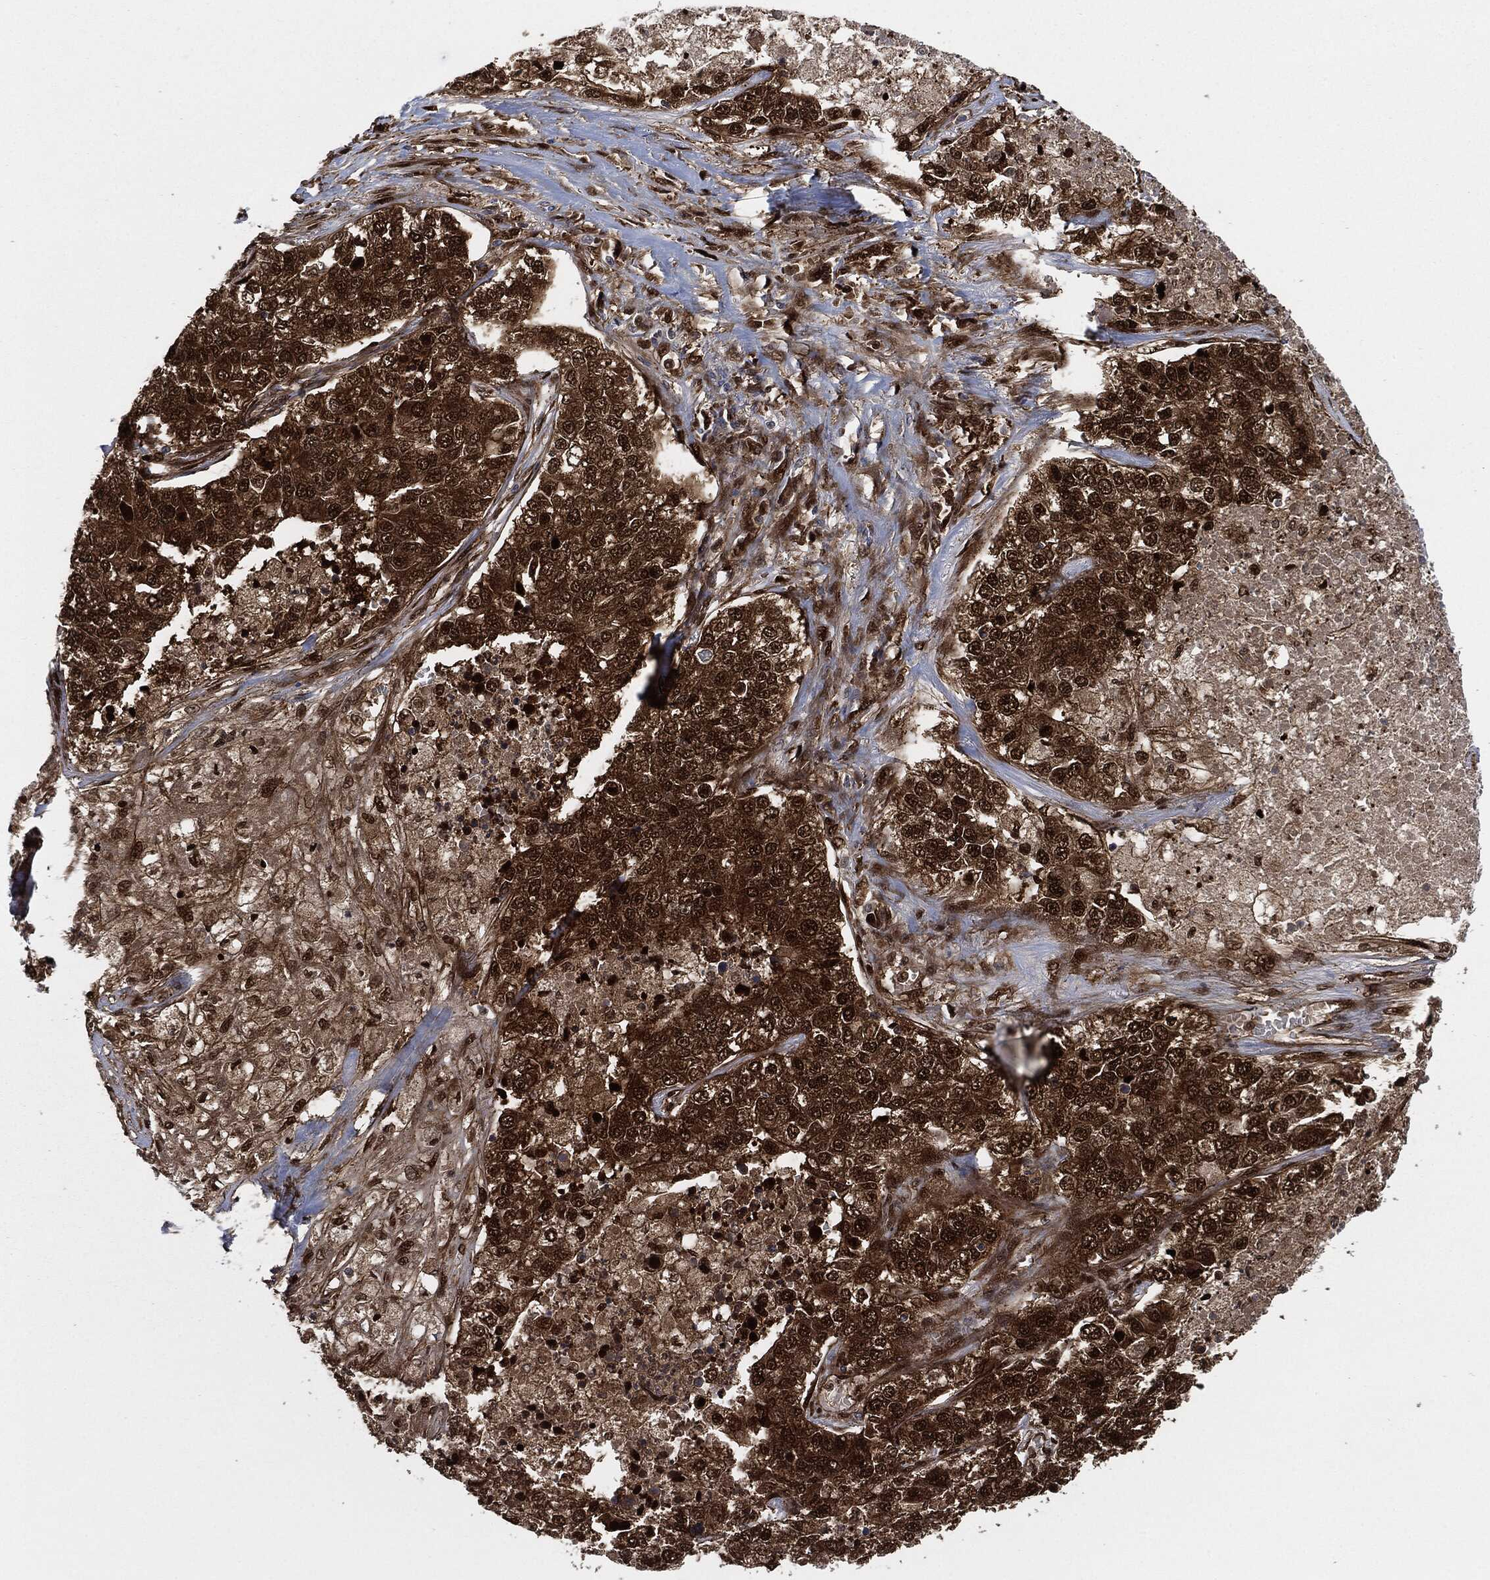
{"staining": {"intensity": "strong", "quantity": ">75%", "location": "cytoplasmic/membranous,nuclear"}, "tissue": "lung cancer", "cell_type": "Tumor cells", "image_type": "cancer", "snomed": [{"axis": "morphology", "description": "Adenocarcinoma, NOS"}, {"axis": "topography", "description": "Lung"}], "caption": "Immunohistochemical staining of human lung cancer shows high levels of strong cytoplasmic/membranous and nuclear protein expression in approximately >75% of tumor cells. (DAB (3,3'-diaminobenzidine) = brown stain, brightfield microscopy at high magnification).", "gene": "DCTN1", "patient": {"sex": "male", "age": 49}}